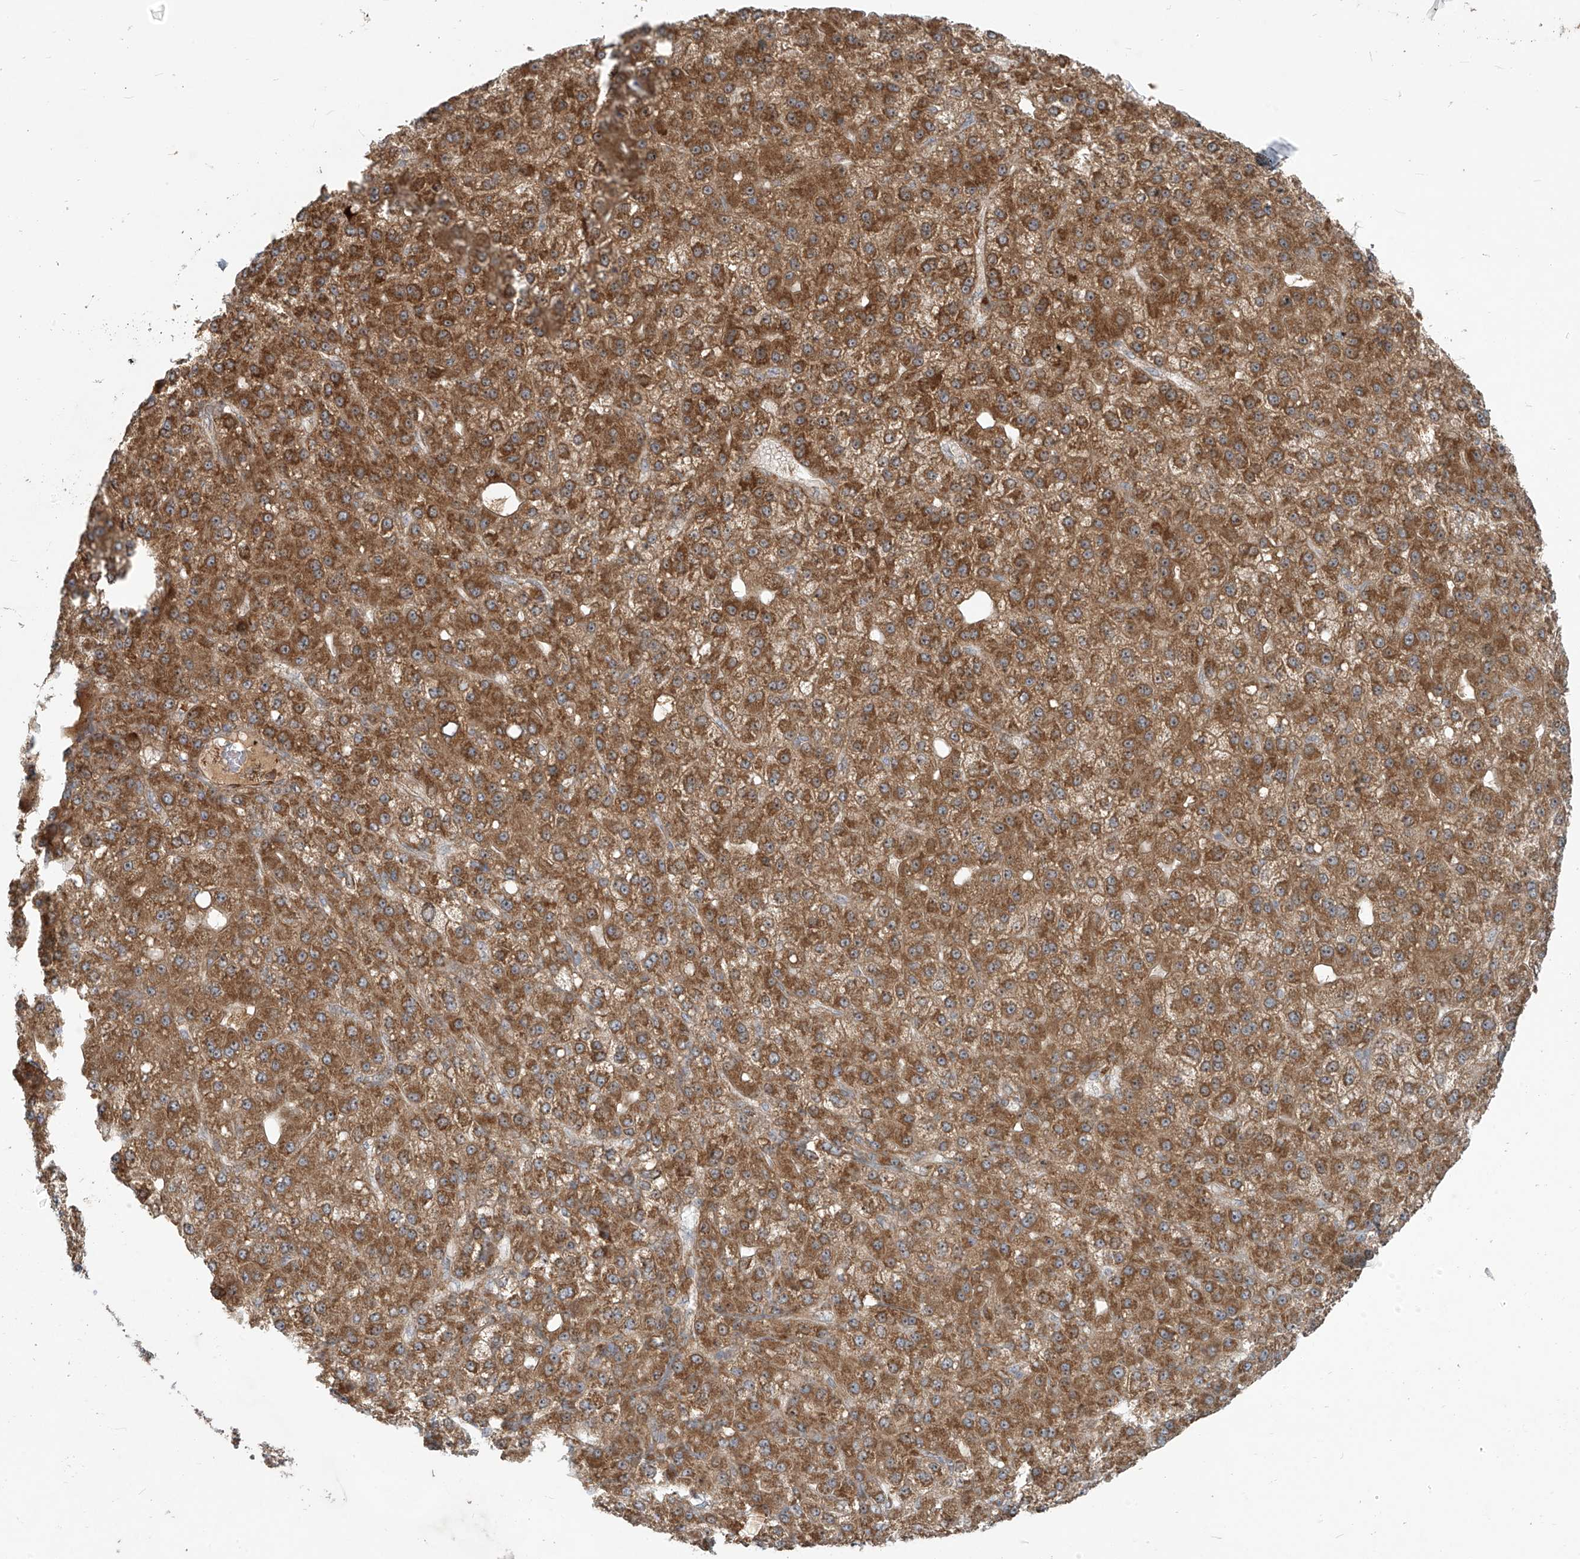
{"staining": {"intensity": "strong", "quantity": ">75%", "location": "cytoplasmic/membranous"}, "tissue": "liver cancer", "cell_type": "Tumor cells", "image_type": "cancer", "snomed": [{"axis": "morphology", "description": "Carcinoma, Hepatocellular, NOS"}, {"axis": "topography", "description": "Liver"}], "caption": "Protein staining shows strong cytoplasmic/membranous staining in approximately >75% of tumor cells in hepatocellular carcinoma (liver). (DAB (3,3'-diaminobenzidine) = brown stain, brightfield microscopy at high magnification).", "gene": "KATNIP", "patient": {"sex": "male", "age": 67}}